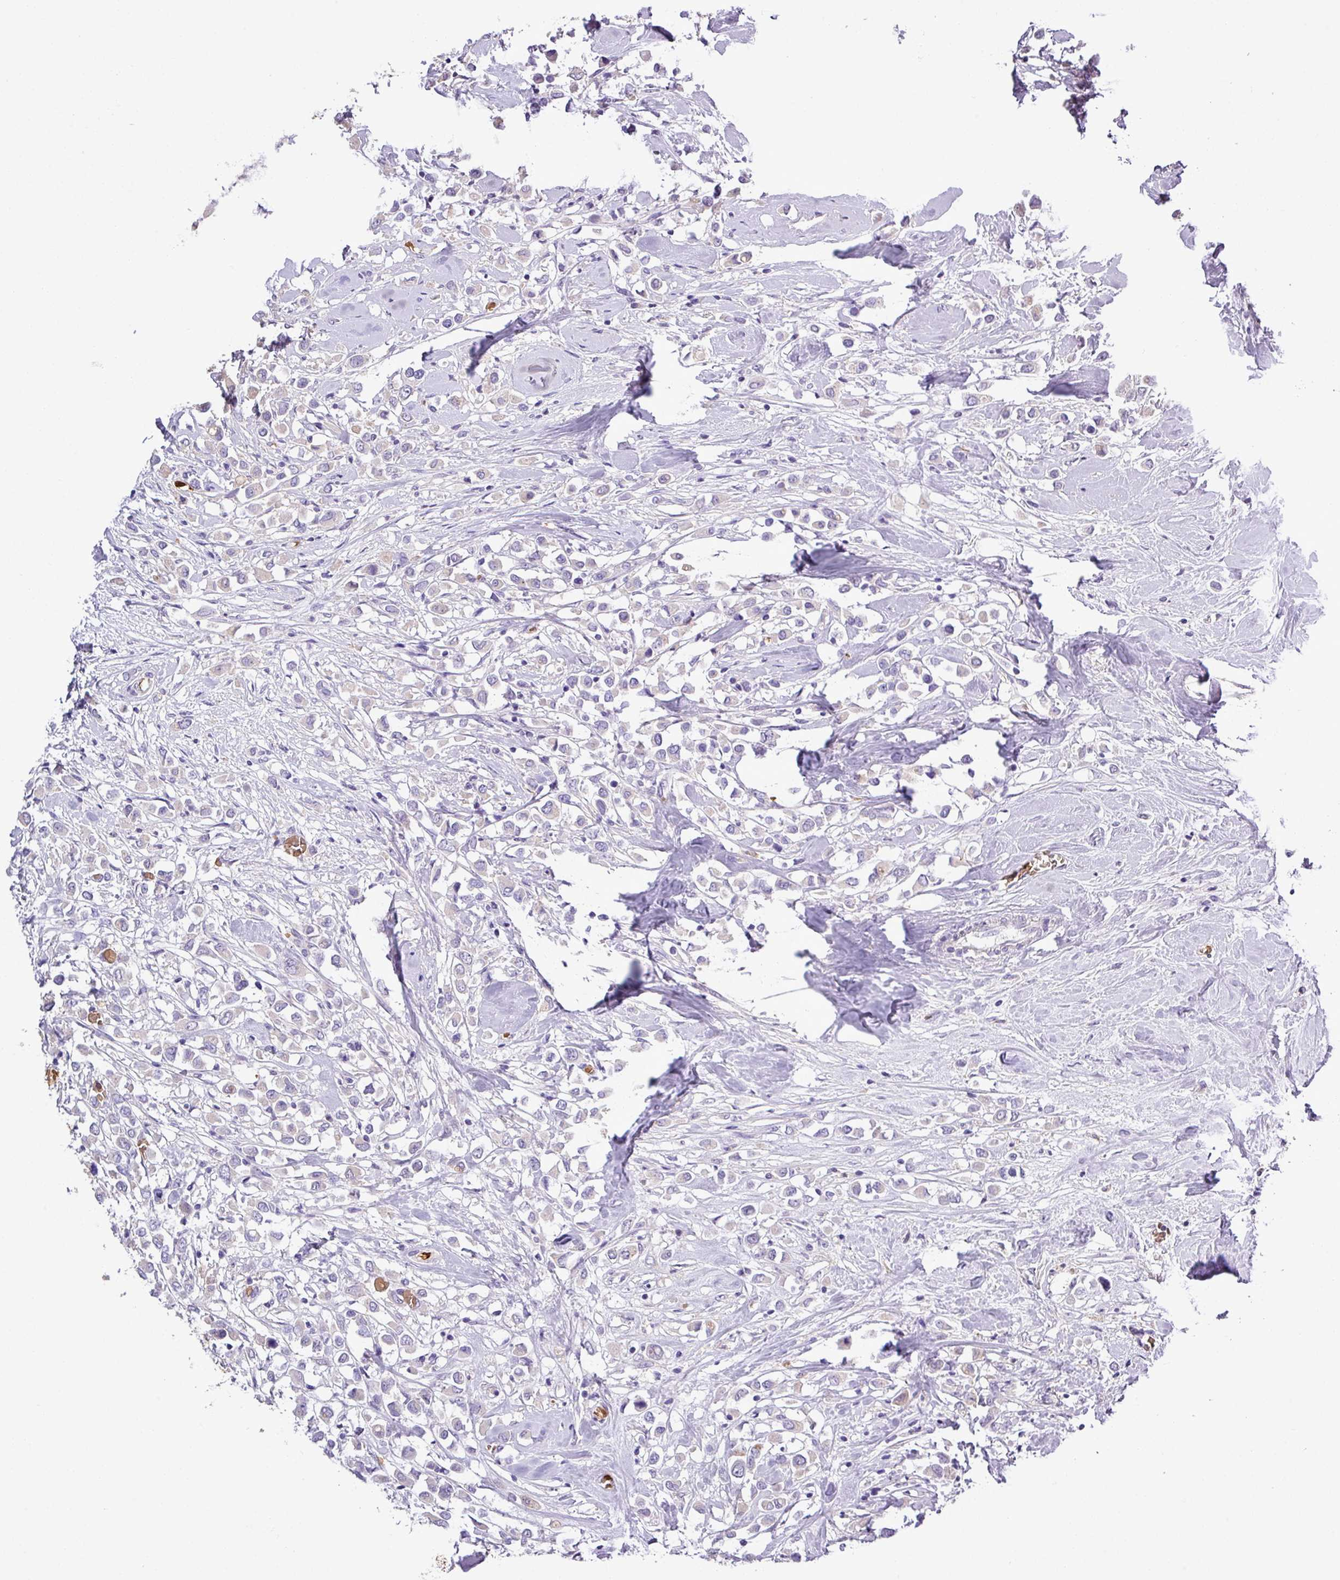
{"staining": {"intensity": "negative", "quantity": "none", "location": "none"}, "tissue": "breast cancer", "cell_type": "Tumor cells", "image_type": "cancer", "snomed": [{"axis": "morphology", "description": "Duct carcinoma"}, {"axis": "topography", "description": "Breast"}], "caption": "DAB (3,3'-diaminobenzidine) immunohistochemical staining of breast infiltrating ductal carcinoma shows no significant positivity in tumor cells. The staining is performed using DAB brown chromogen with nuclei counter-stained in using hematoxylin.", "gene": "MGAT4B", "patient": {"sex": "female", "age": 61}}